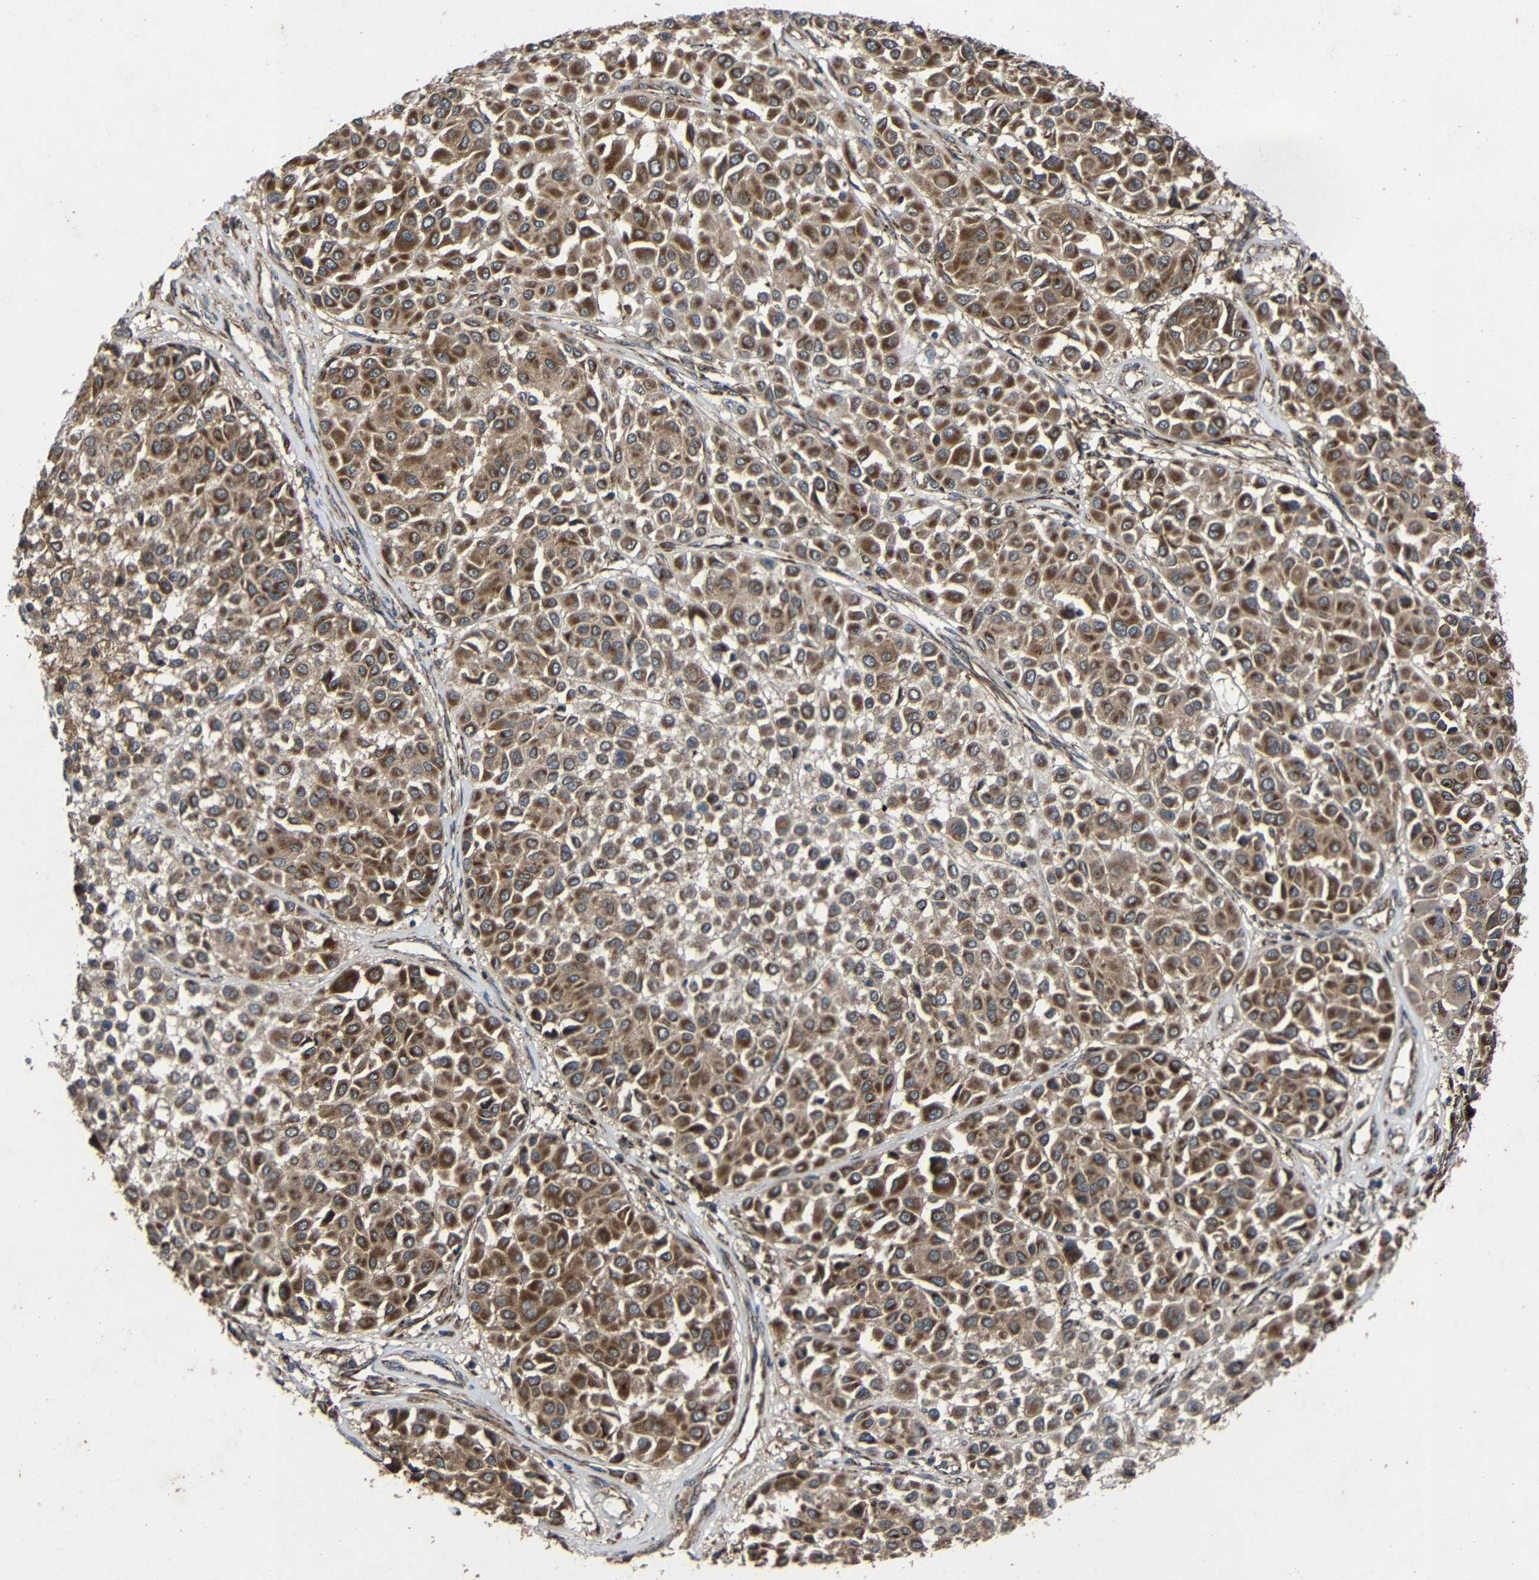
{"staining": {"intensity": "moderate", "quantity": ">75%", "location": "cytoplasmic/membranous"}, "tissue": "melanoma", "cell_type": "Tumor cells", "image_type": "cancer", "snomed": [{"axis": "morphology", "description": "Malignant melanoma, Metastatic site"}, {"axis": "topography", "description": "Soft tissue"}], "caption": "IHC micrograph of human malignant melanoma (metastatic site) stained for a protein (brown), which displays medium levels of moderate cytoplasmic/membranous positivity in about >75% of tumor cells.", "gene": "C1GALT1", "patient": {"sex": "male", "age": 41}}